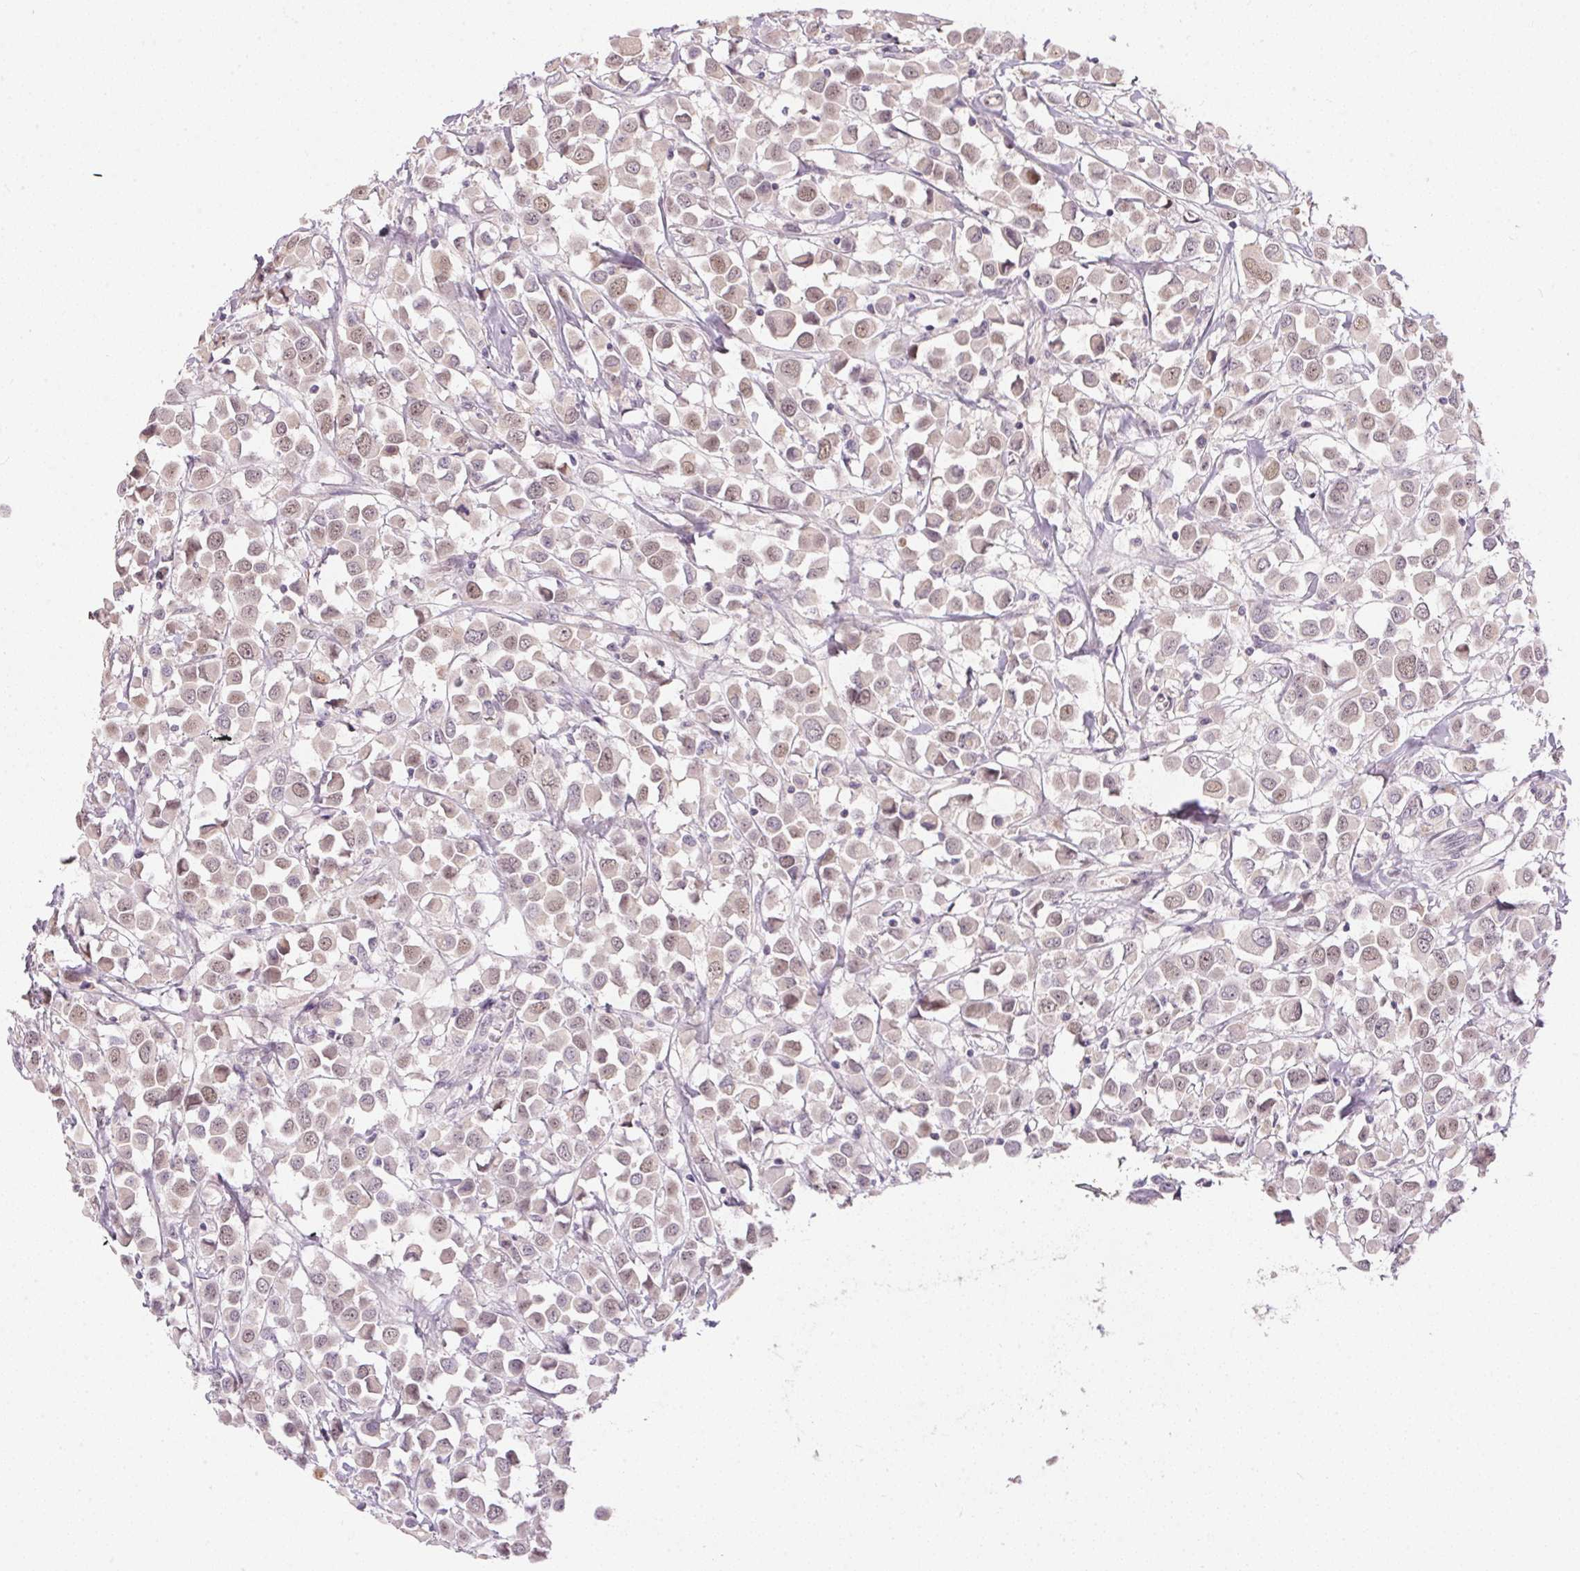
{"staining": {"intensity": "weak", "quantity": "<25%", "location": "nuclear"}, "tissue": "breast cancer", "cell_type": "Tumor cells", "image_type": "cancer", "snomed": [{"axis": "morphology", "description": "Duct carcinoma"}, {"axis": "topography", "description": "Breast"}], "caption": "Immunohistochemical staining of breast cancer shows no significant staining in tumor cells.", "gene": "TTC23L", "patient": {"sex": "female", "age": 61}}